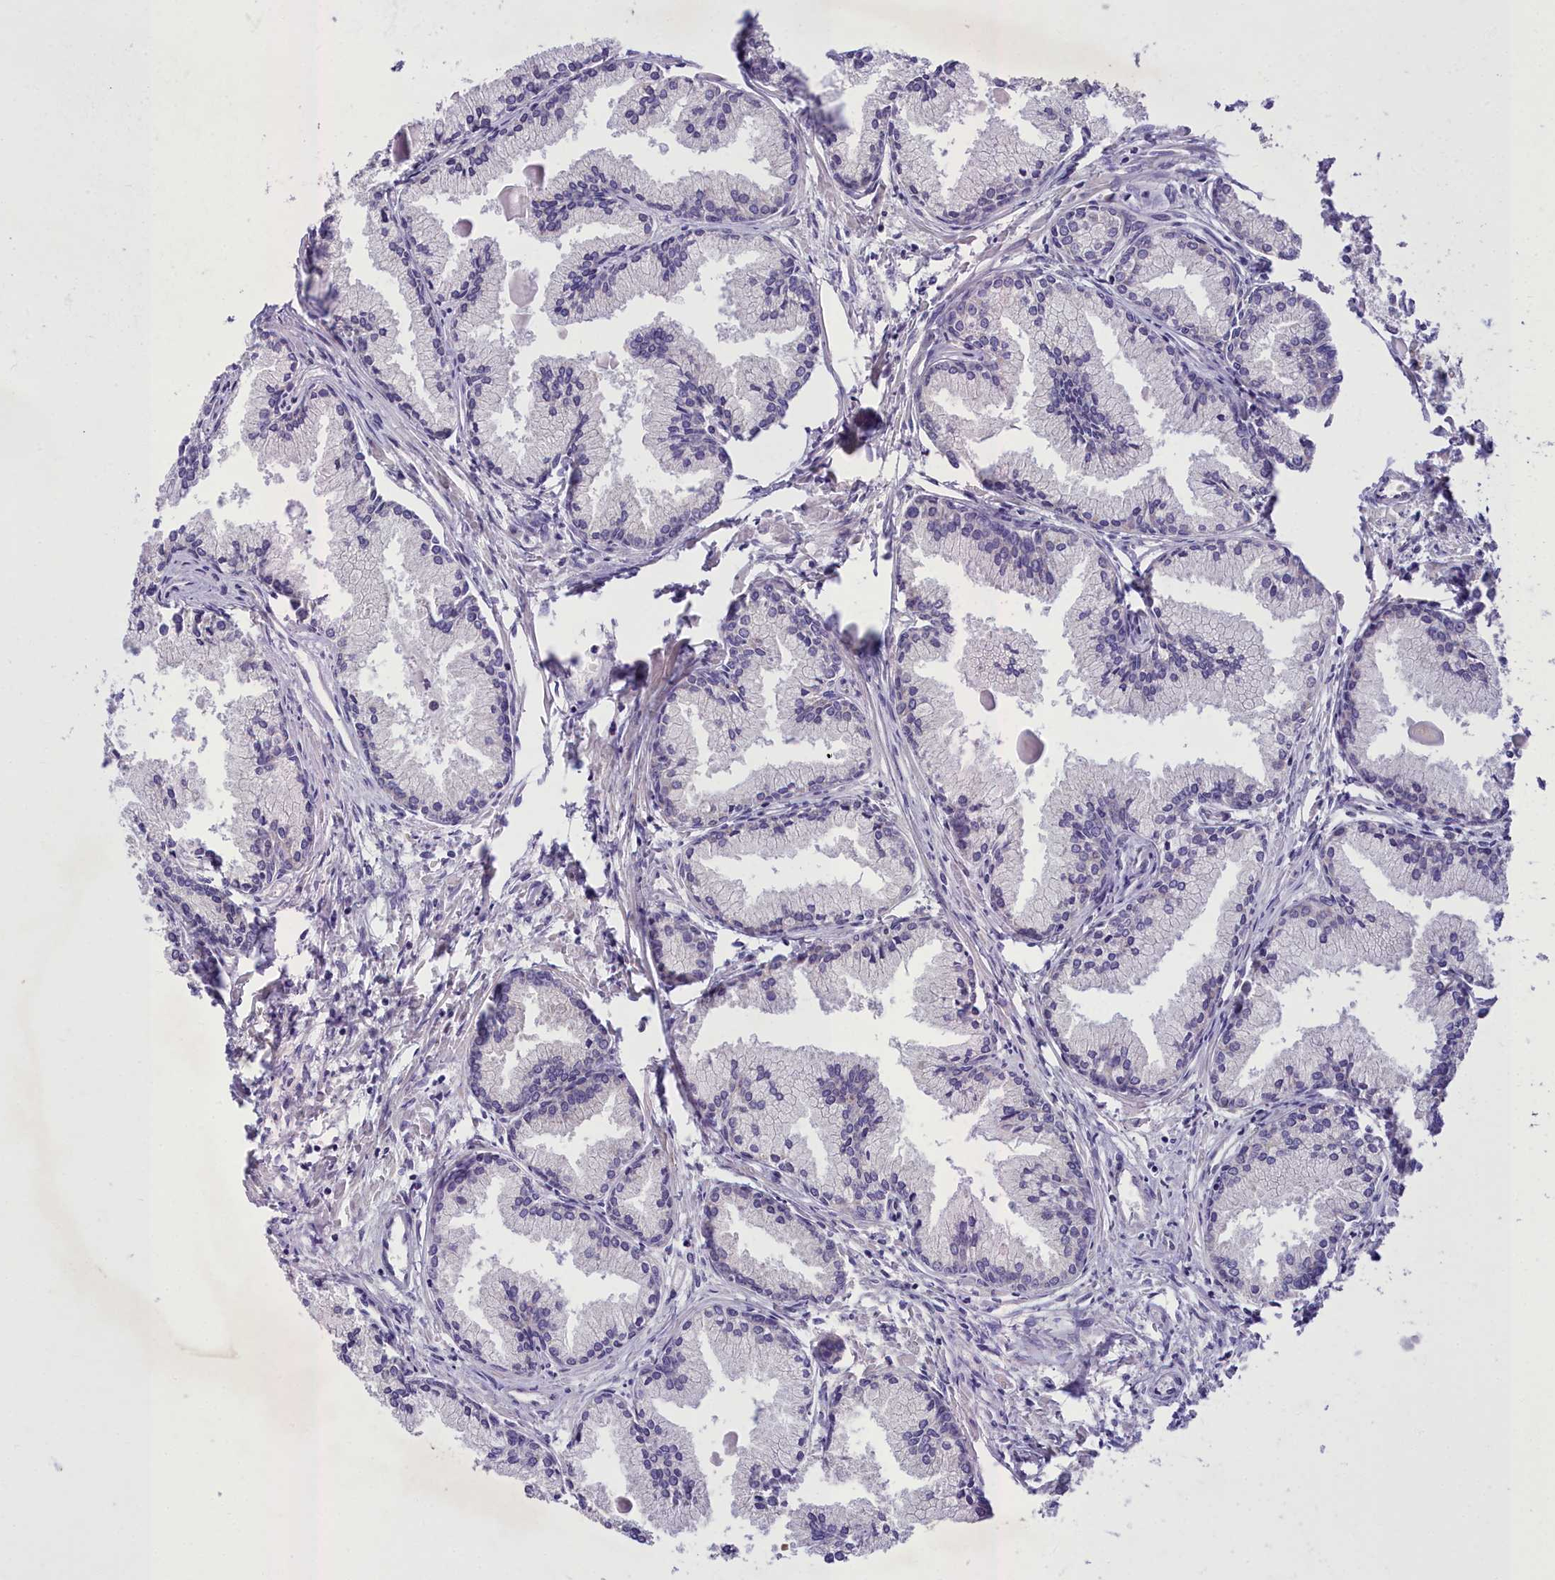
{"staining": {"intensity": "negative", "quantity": "none", "location": "none"}, "tissue": "prostate cancer", "cell_type": "Tumor cells", "image_type": "cancer", "snomed": [{"axis": "morphology", "description": "Adenocarcinoma, High grade"}, {"axis": "topography", "description": "Prostate"}], "caption": "A high-resolution micrograph shows IHC staining of high-grade adenocarcinoma (prostate), which reveals no significant staining in tumor cells.", "gene": "MIIP", "patient": {"sex": "male", "age": 68}}